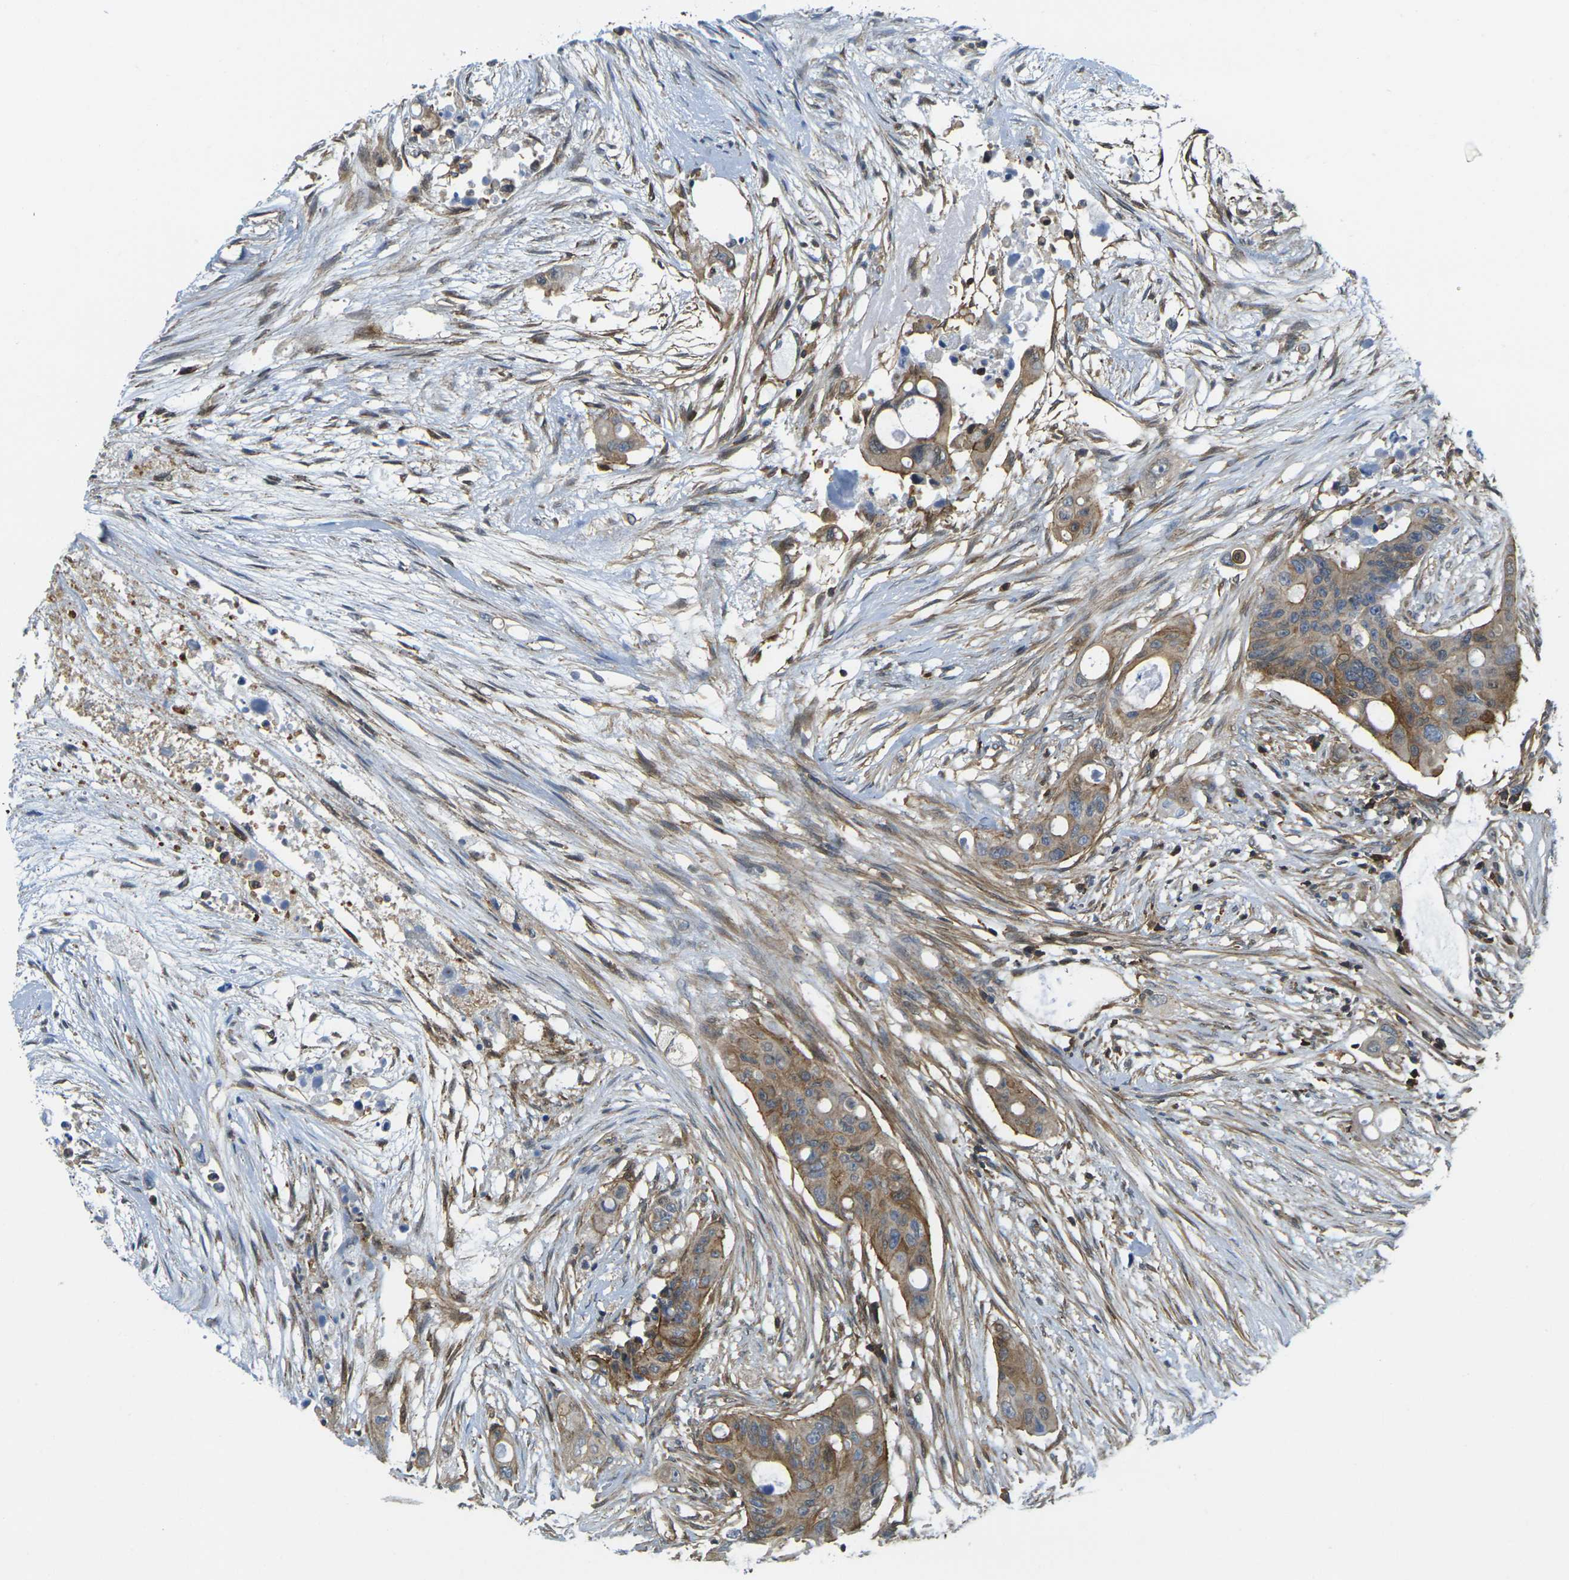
{"staining": {"intensity": "moderate", "quantity": ">75%", "location": "cytoplasmic/membranous"}, "tissue": "colorectal cancer", "cell_type": "Tumor cells", "image_type": "cancer", "snomed": [{"axis": "morphology", "description": "Adenocarcinoma, NOS"}, {"axis": "topography", "description": "Colon"}], "caption": "Protein analysis of colorectal adenocarcinoma tissue exhibits moderate cytoplasmic/membranous staining in approximately >75% of tumor cells.", "gene": "LASP1", "patient": {"sex": "female", "age": 57}}